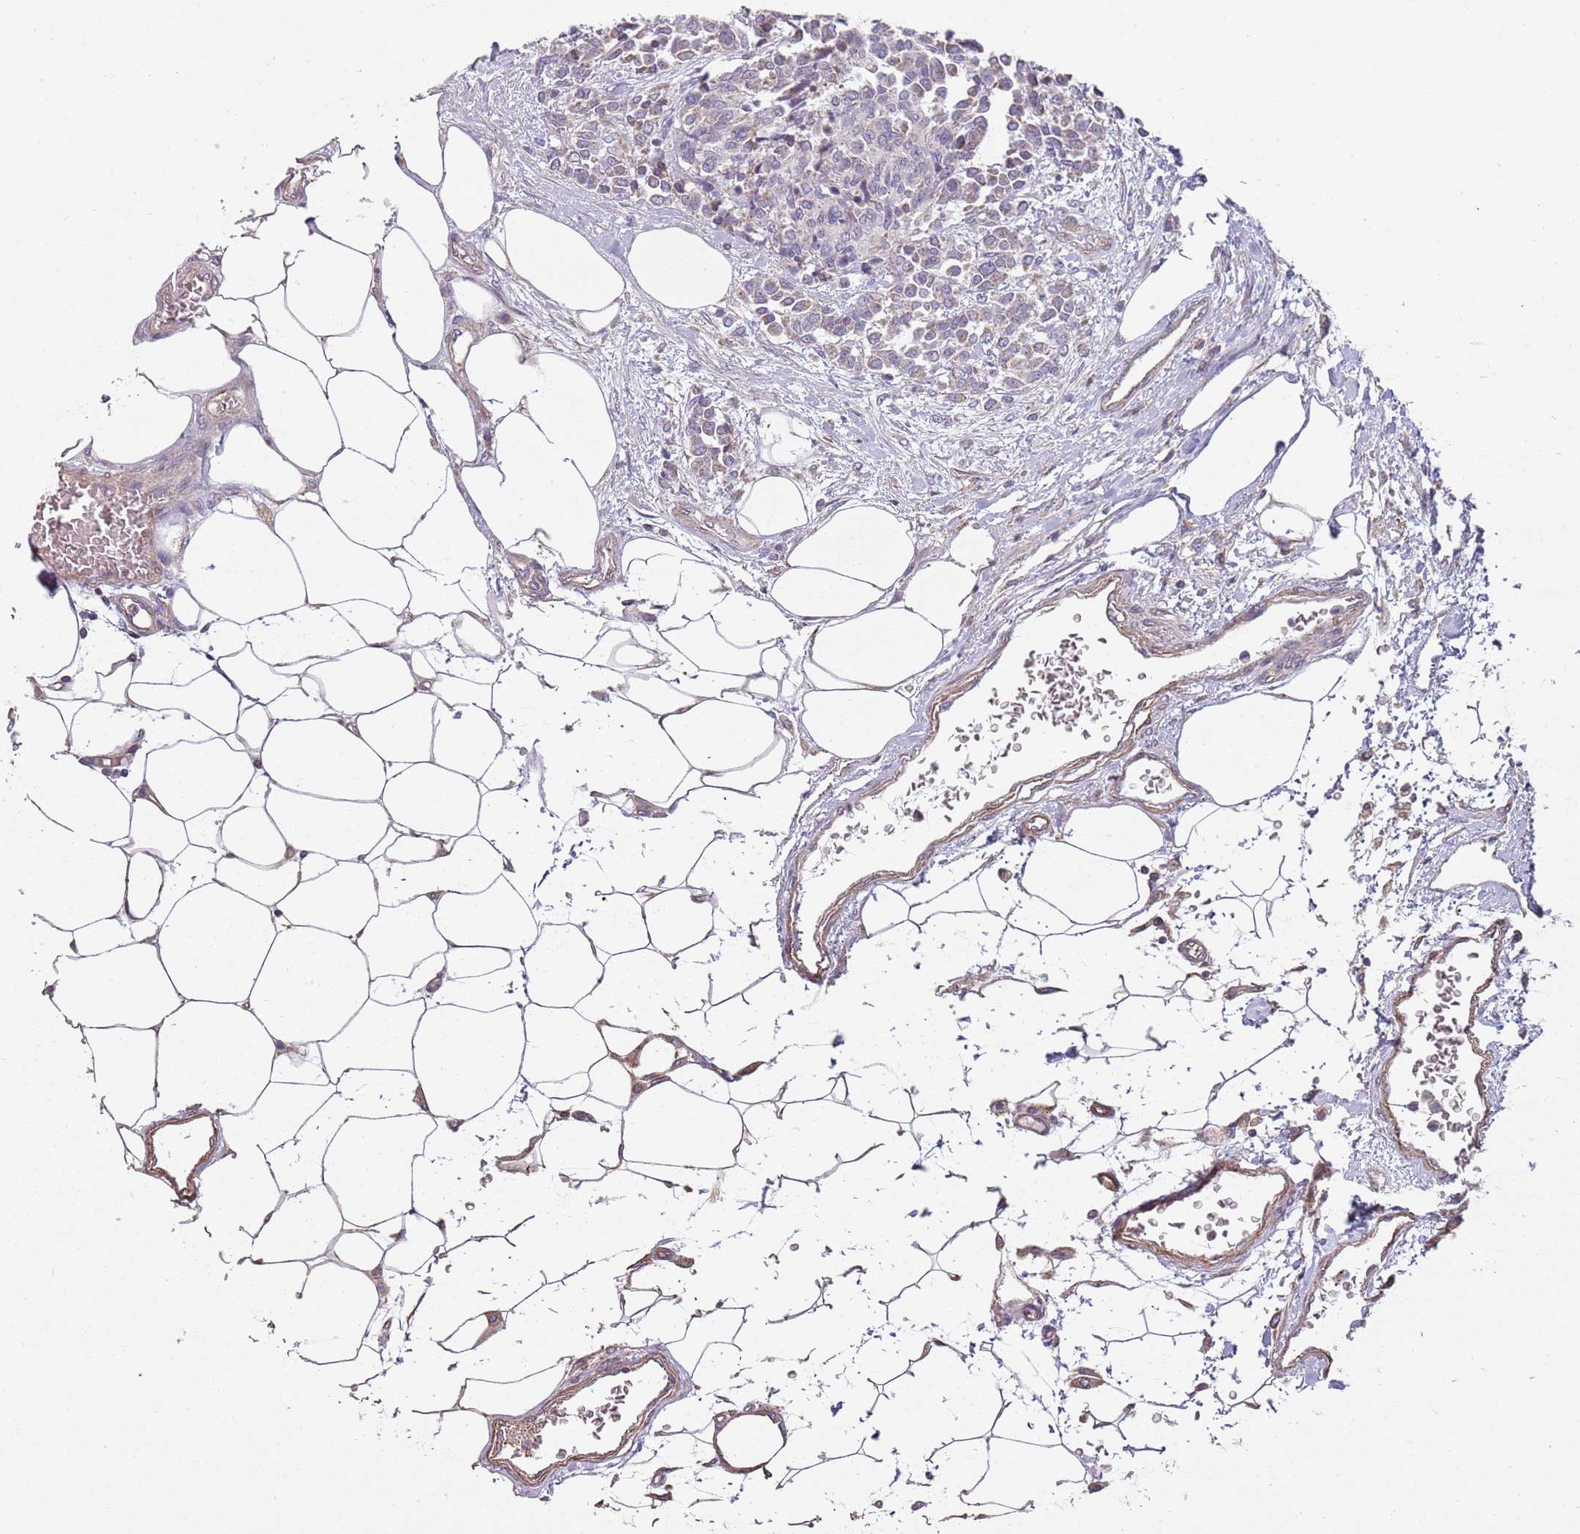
{"staining": {"intensity": "weak", "quantity": "25%-75%", "location": "cytoplasmic/membranous"}, "tissue": "carcinoid", "cell_type": "Tumor cells", "image_type": "cancer", "snomed": [{"axis": "morphology", "description": "Carcinoid, malignant, NOS"}, {"axis": "topography", "description": "Pancreas"}], "caption": "Weak cytoplasmic/membranous protein expression is appreciated in about 25%-75% of tumor cells in carcinoid. (brown staining indicates protein expression, while blue staining denotes nuclei).", "gene": "GAS8", "patient": {"sex": "female", "age": 54}}